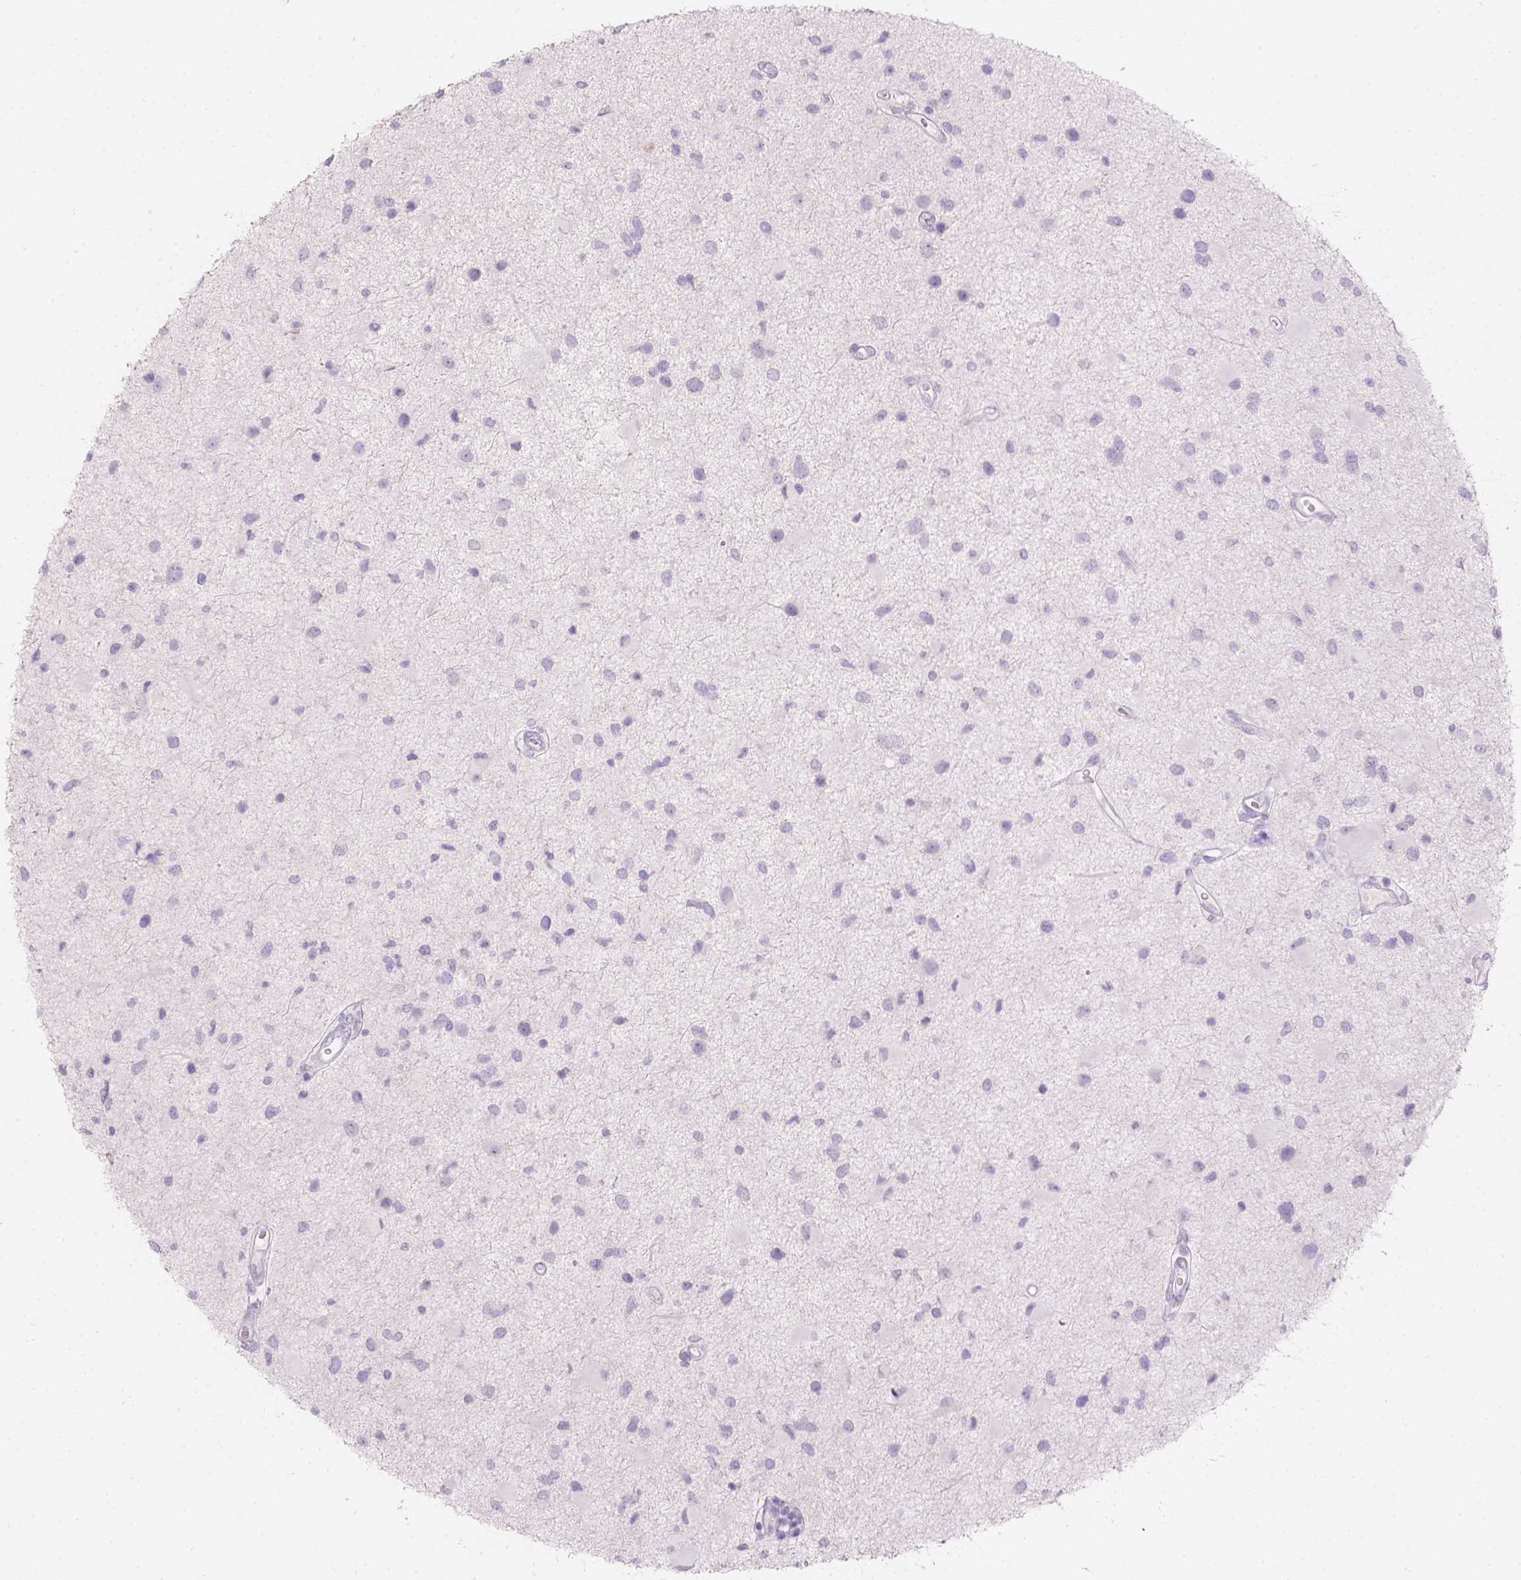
{"staining": {"intensity": "negative", "quantity": "none", "location": "none"}, "tissue": "glioma", "cell_type": "Tumor cells", "image_type": "cancer", "snomed": [{"axis": "morphology", "description": "Glioma, malignant, Low grade"}, {"axis": "topography", "description": "Brain"}], "caption": "The histopathology image exhibits no staining of tumor cells in malignant low-grade glioma.", "gene": "HTN3", "patient": {"sex": "female", "age": 32}}